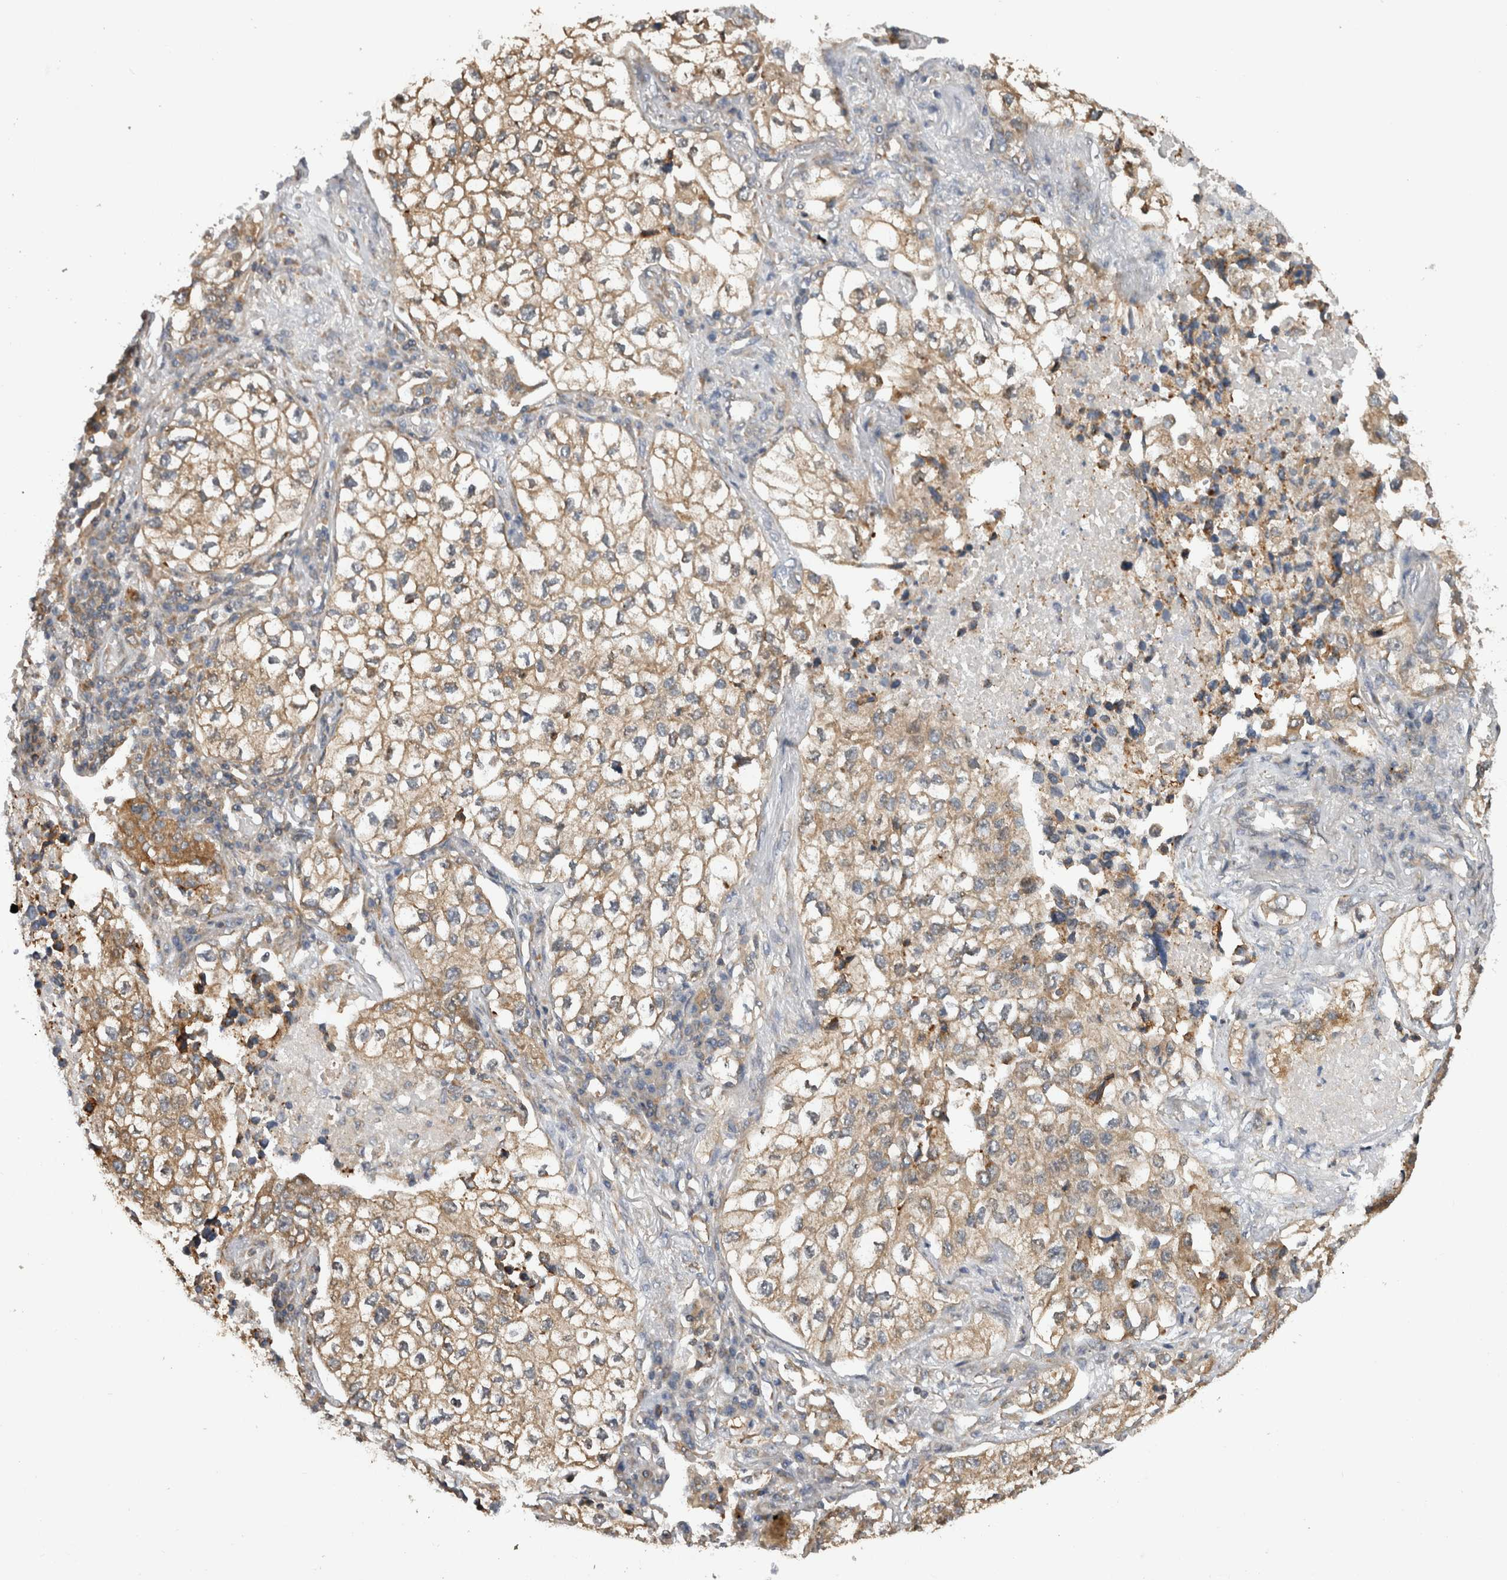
{"staining": {"intensity": "moderate", "quantity": ">75%", "location": "cytoplasmic/membranous"}, "tissue": "lung cancer", "cell_type": "Tumor cells", "image_type": "cancer", "snomed": [{"axis": "morphology", "description": "Adenocarcinoma, NOS"}, {"axis": "topography", "description": "Lung"}], "caption": "Immunohistochemical staining of adenocarcinoma (lung) displays medium levels of moderate cytoplasmic/membranous positivity in about >75% of tumor cells.", "gene": "PARP6", "patient": {"sex": "male", "age": 63}}